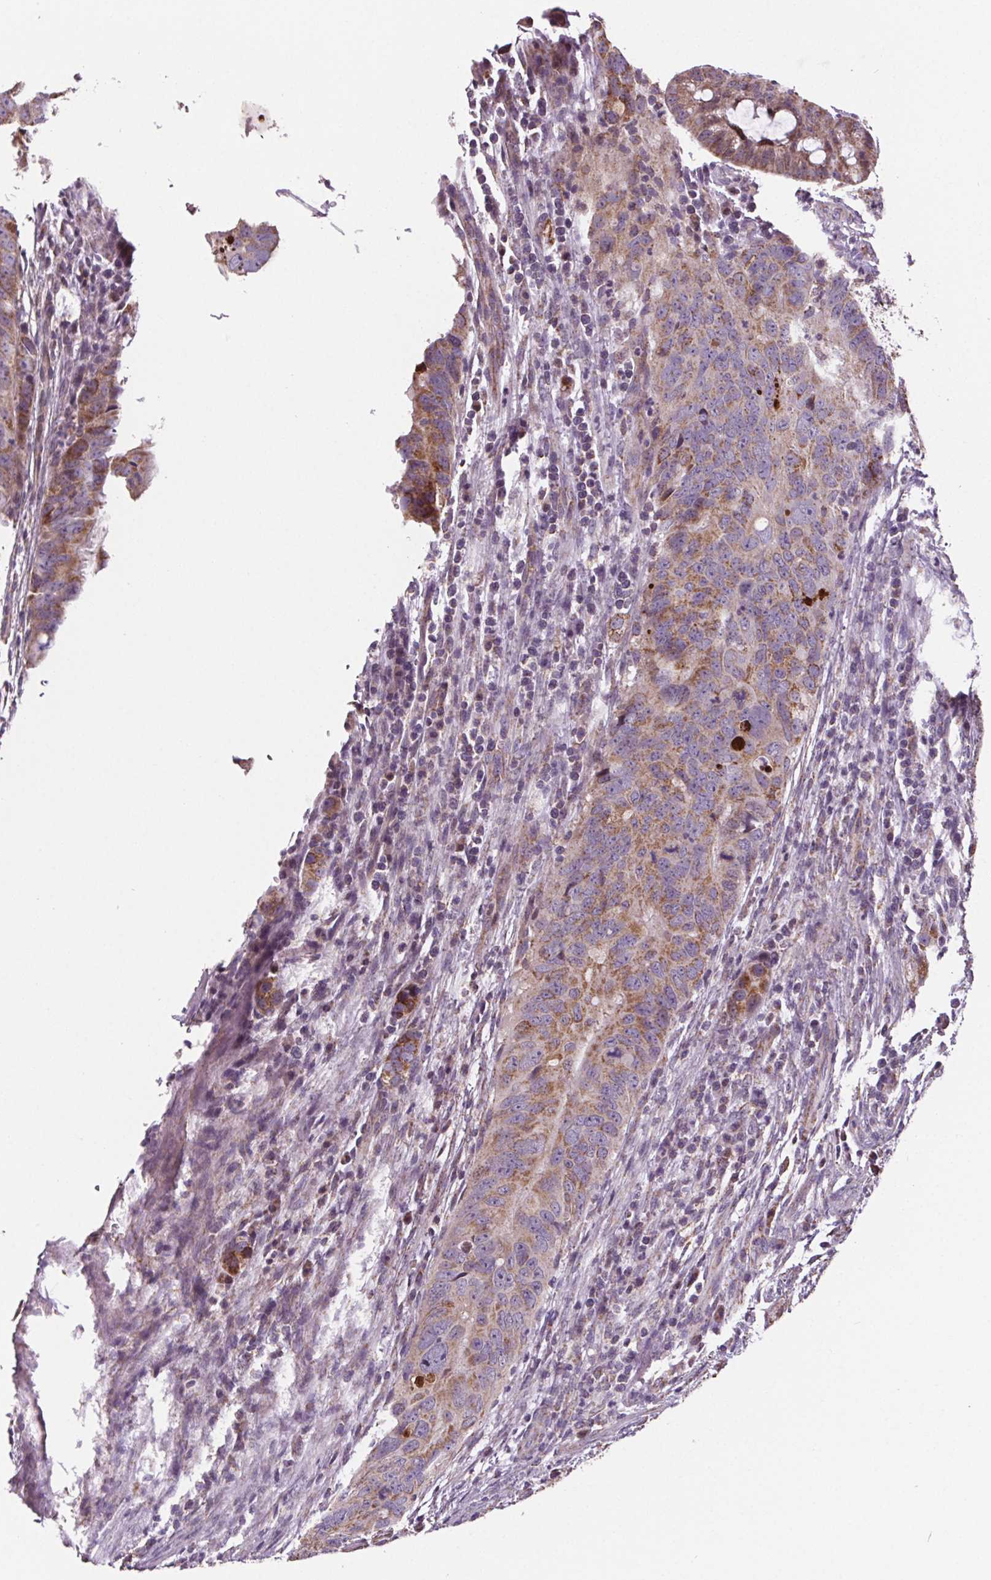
{"staining": {"intensity": "moderate", "quantity": ">75%", "location": "cytoplasmic/membranous"}, "tissue": "colorectal cancer", "cell_type": "Tumor cells", "image_type": "cancer", "snomed": [{"axis": "morphology", "description": "Adenocarcinoma, NOS"}, {"axis": "topography", "description": "Colon"}], "caption": "Immunohistochemical staining of human adenocarcinoma (colorectal) exhibits moderate cytoplasmic/membranous protein staining in approximately >75% of tumor cells.", "gene": "SUCLA2", "patient": {"sex": "male", "age": 79}}